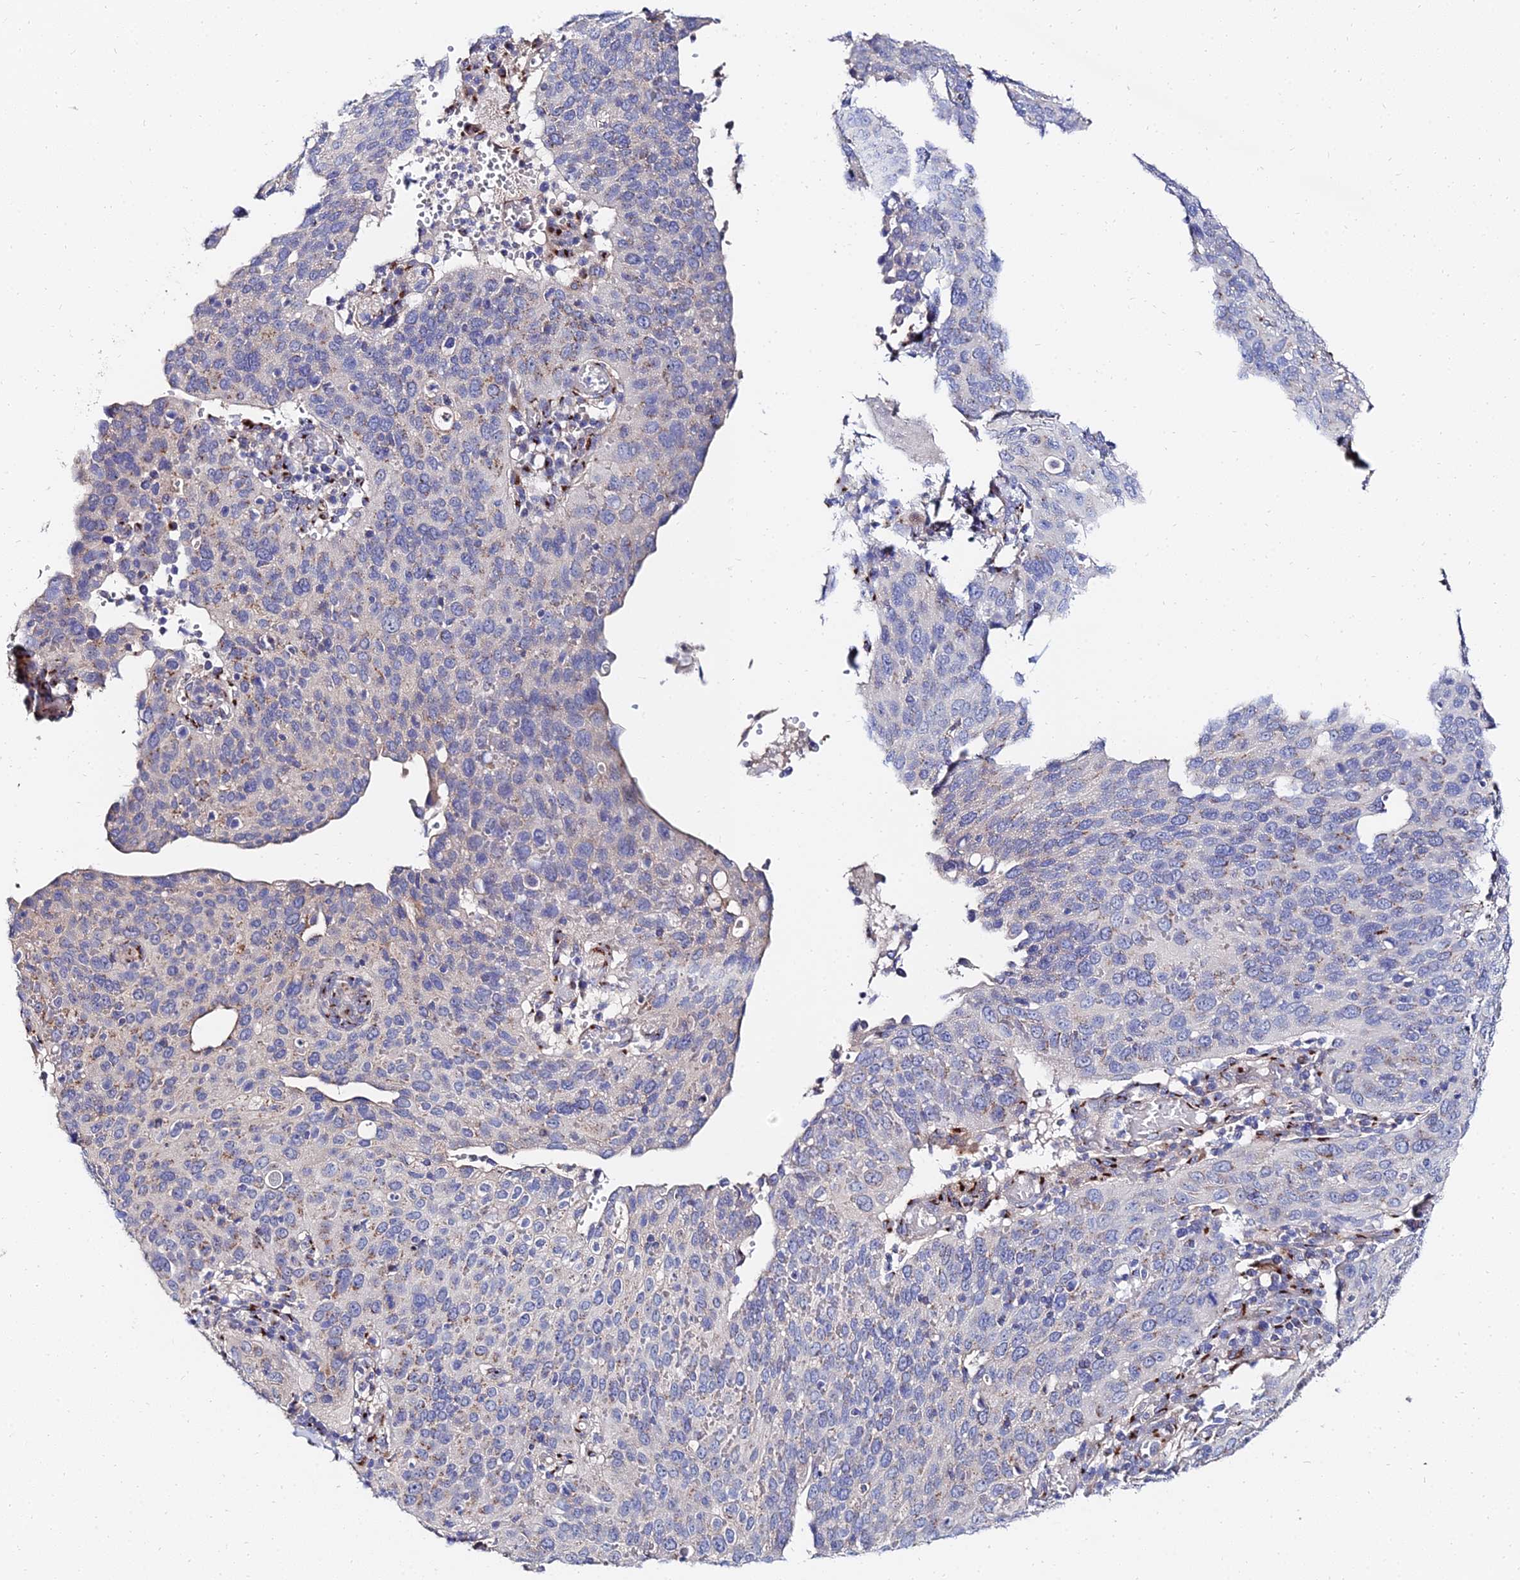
{"staining": {"intensity": "moderate", "quantity": "<25%", "location": "cytoplasmic/membranous"}, "tissue": "cervical cancer", "cell_type": "Tumor cells", "image_type": "cancer", "snomed": [{"axis": "morphology", "description": "Squamous cell carcinoma, NOS"}, {"axis": "topography", "description": "Cervix"}], "caption": "Immunohistochemical staining of human squamous cell carcinoma (cervical) displays low levels of moderate cytoplasmic/membranous protein expression in about <25% of tumor cells. The staining was performed using DAB, with brown indicating positive protein expression. Nuclei are stained blue with hematoxylin.", "gene": "BORCS8", "patient": {"sex": "female", "age": 36}}